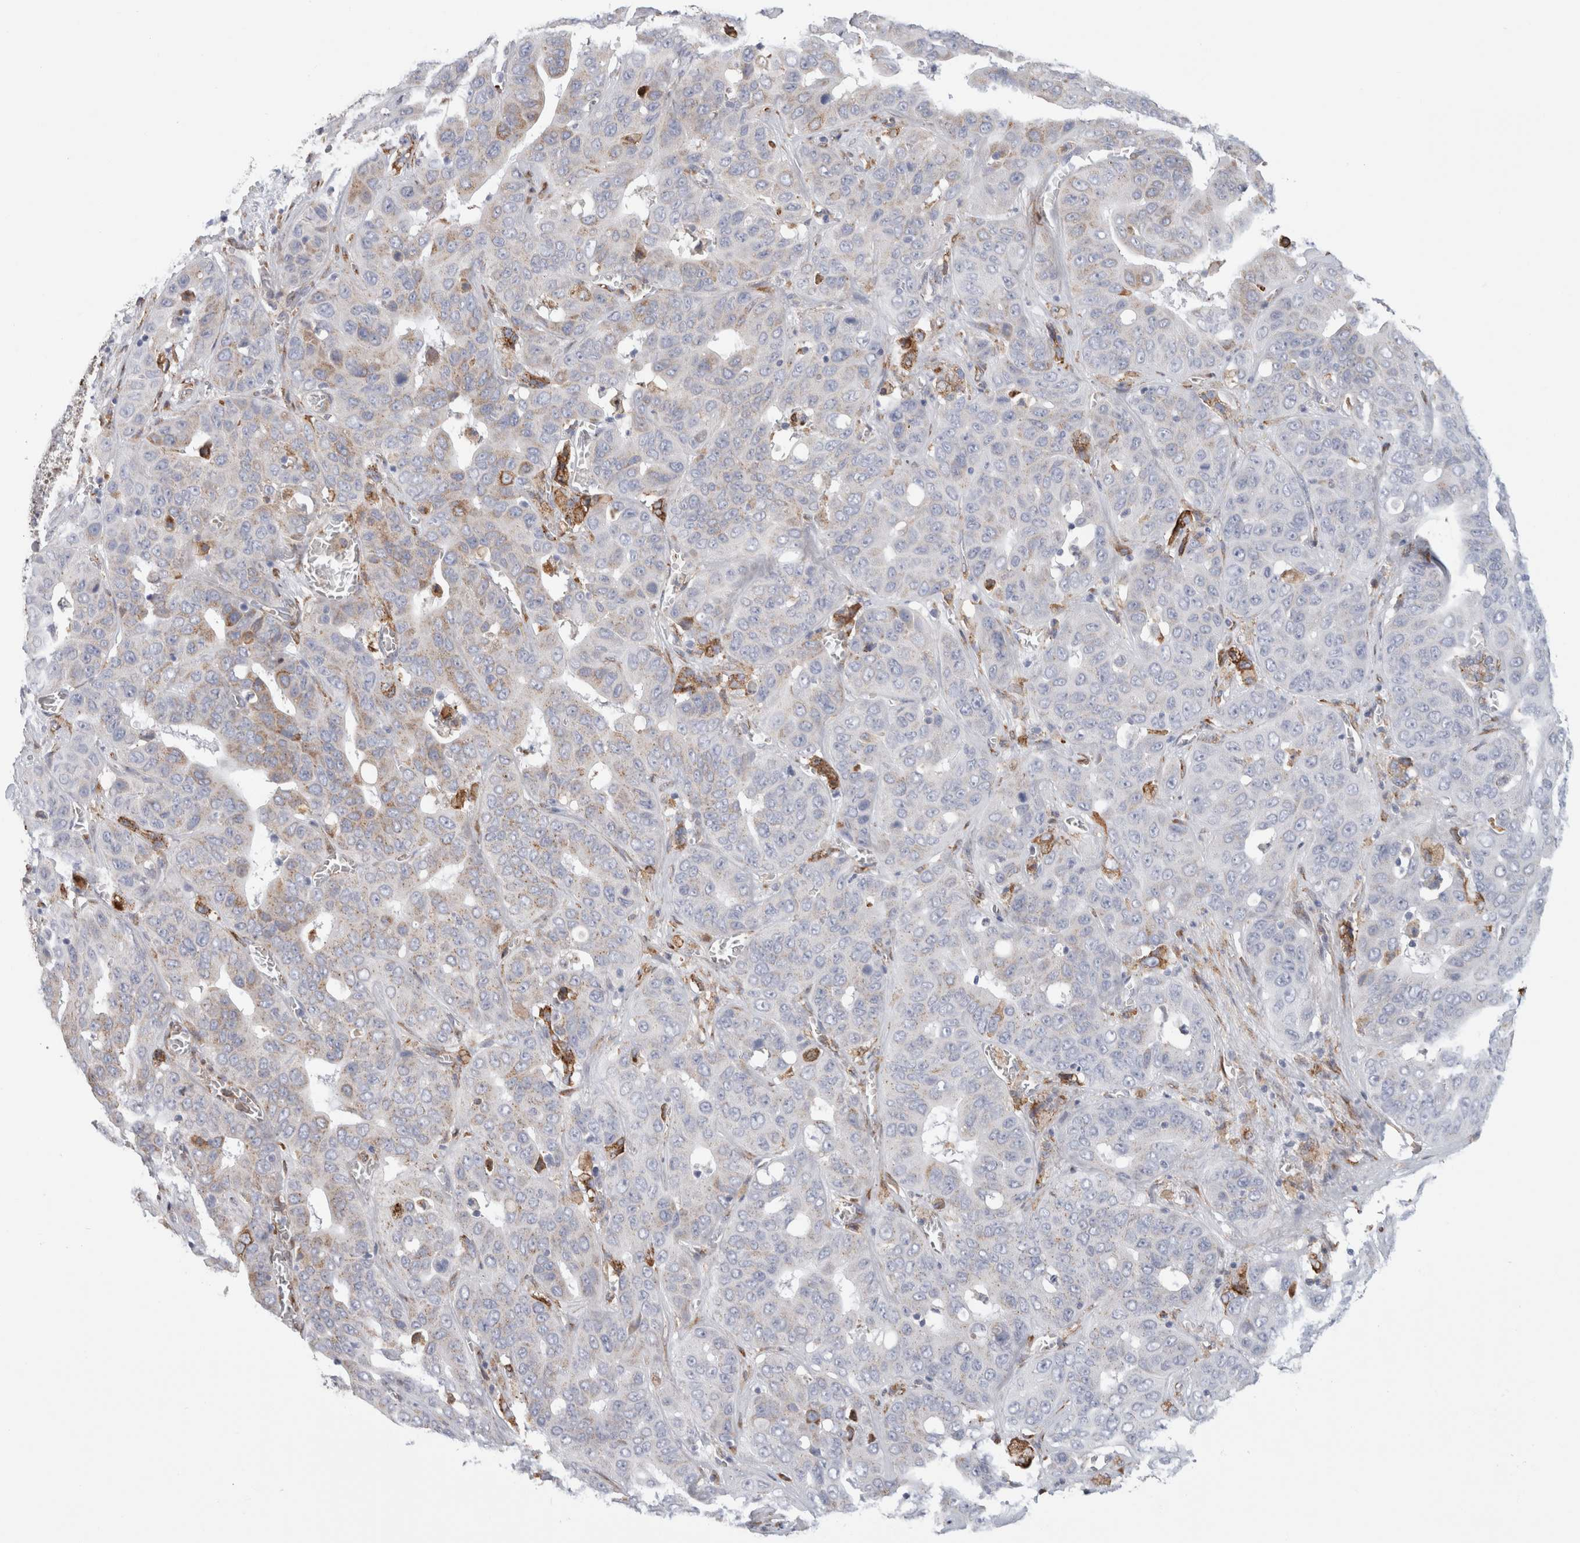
{"staining": {"intensity": "weak", "quantity": "<25%", "location": "cytoplasmic/membranous"}, "tissue": "liver cancer", "cell_type": "Tumor cells", "image_type": "cancer", "snomed": [{"axis": "morphology", "description": "Cholangiocarcinoma"}, {"axis": "topography", "description": "Liver"}], "caption": "Tumor cells are negative for brown protein staining in liver cancer (cholangiocarcinoma).", "gene": "MCFD2", "patient": {"sex": "female", "age": 52}}